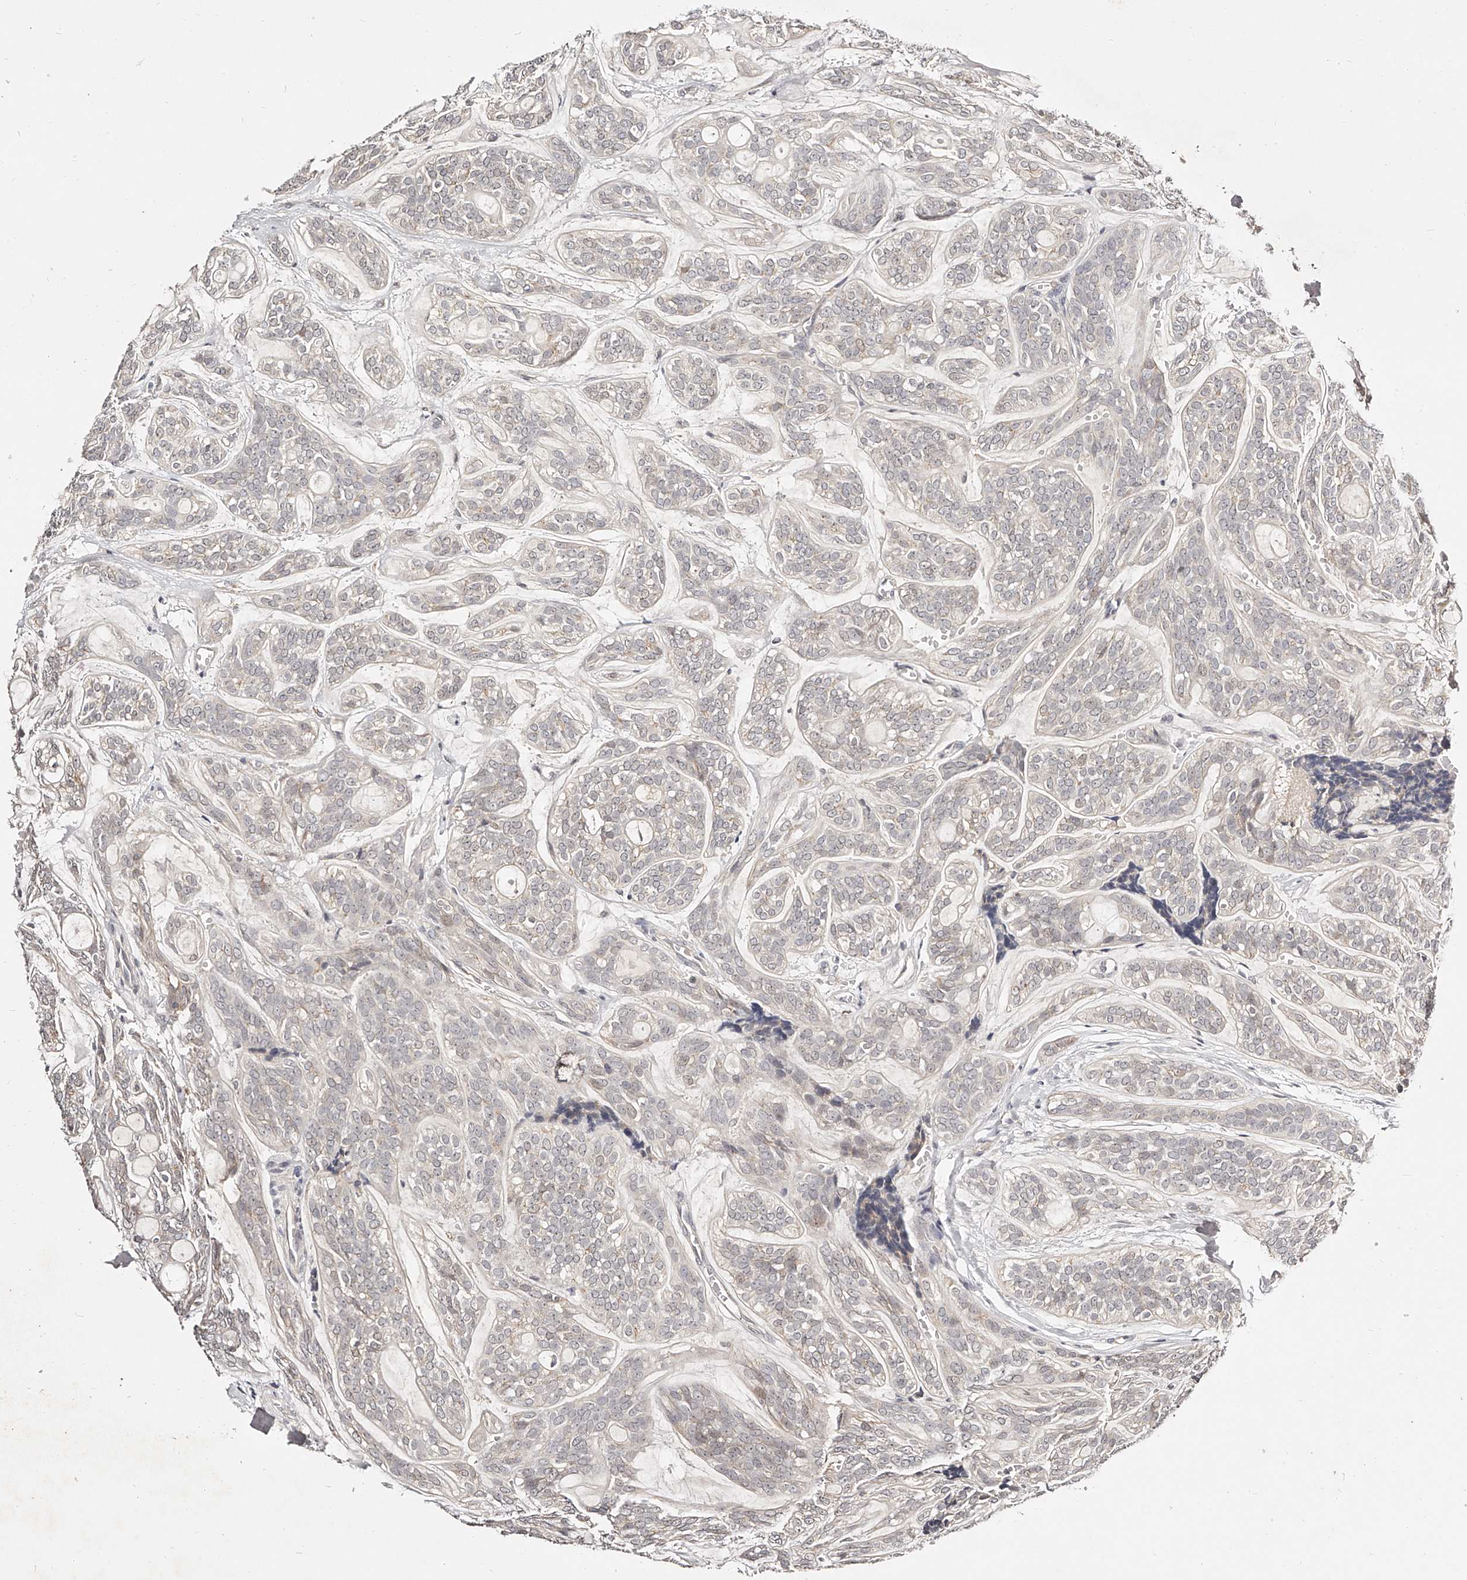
{"staining": {"intensity": "negative", "quantity": "none", "location": "none"}, "tissue": "head and neck cancer", "cell_type": "Tumor cells", "image_type": "cancer", "snomed": [{"axis": "morphology", "description": "Adenocarcinoma, NOS"}, {"axis": "topography", "description": "Head-Neck"}], "caption": "The photomicrograph demonstrates no significant expression in tumor cells of head and neck adenocarcinoma. (DAB (3,3'-diaminobenzidine) immunohistochemistry, high magnification).", "gene": "ZNF789", "patient": {"sex": "male", "age": 66}}